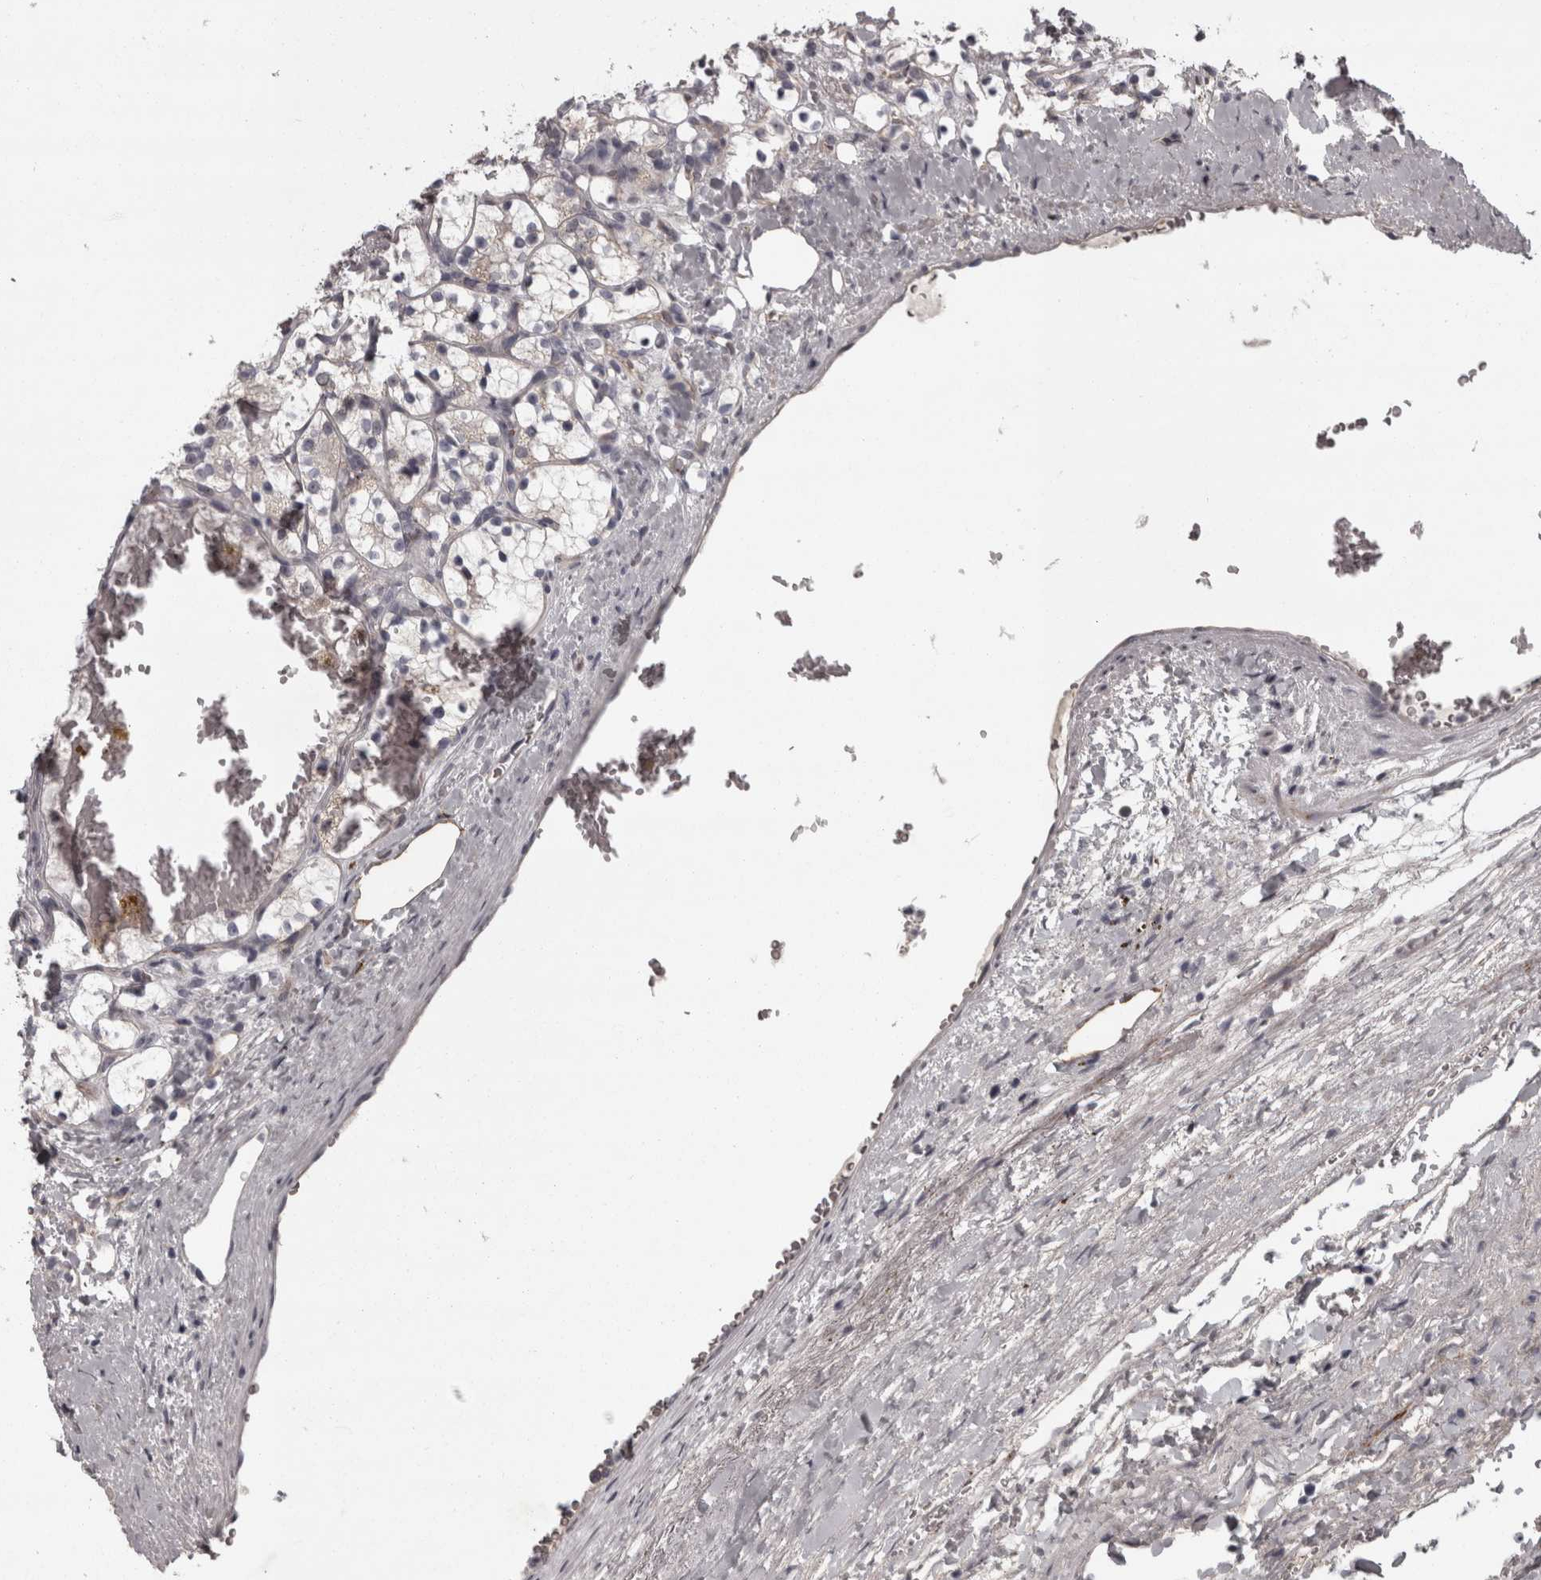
{"staining": {"intensity": "negative", "quantity": "none", "location": "none"}, "tissue": "renal cancer", "cell_type": "Tumor cells", "image_type": "cancer", "snomed": [{"axis": "morphology", "description": "Adenocarcinoma, NOS"}, {"axis": "topography", "description": "Kidney"}], "caption": "Protein analysis of renal cancer exhibits no significant staining in tumor cells.", "gene": "PCDH17", "patient": {"sex": "female", "age": 69}}